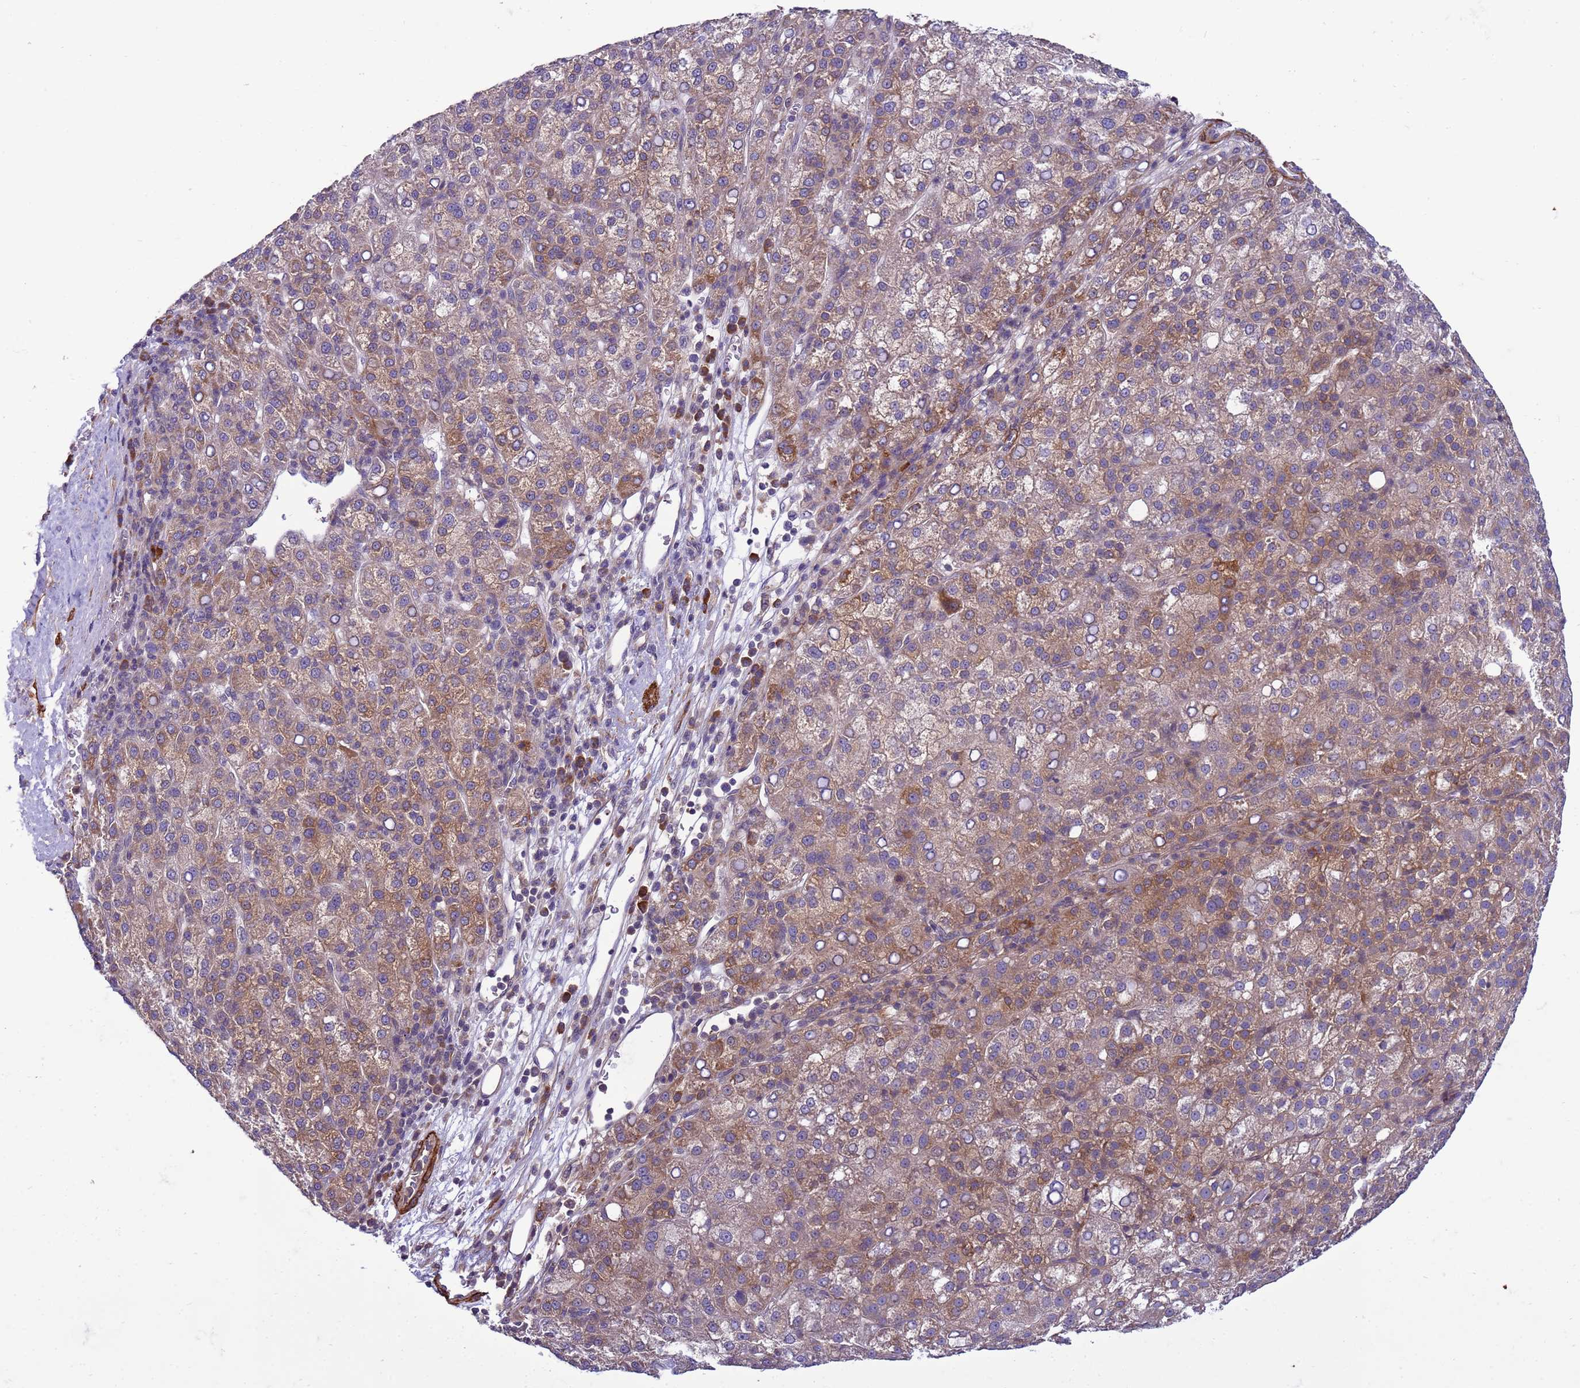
{"staining": {"intensity": "moderate", "quantity": "25%-75%", "location": "cytoplasmic/membranous"}, "tissue": "liver cancer", "cell_type": "Tumor cells", "image_type": "cancer", "snomed": [{"axis": "morphology", "description": "Carcinoma, Hepatocellular, NOS"}, {"axis": "topography", "description": "Liver"}], "caption": "Hepatocellular carcinoma (liver) stained for a protein (brown) displays moderate cytoplasmic/membranous positive expression in about 25%-75% of tumor cells.", "gene": "GEN1", "patient": {"sex": "female", "age": 58}}